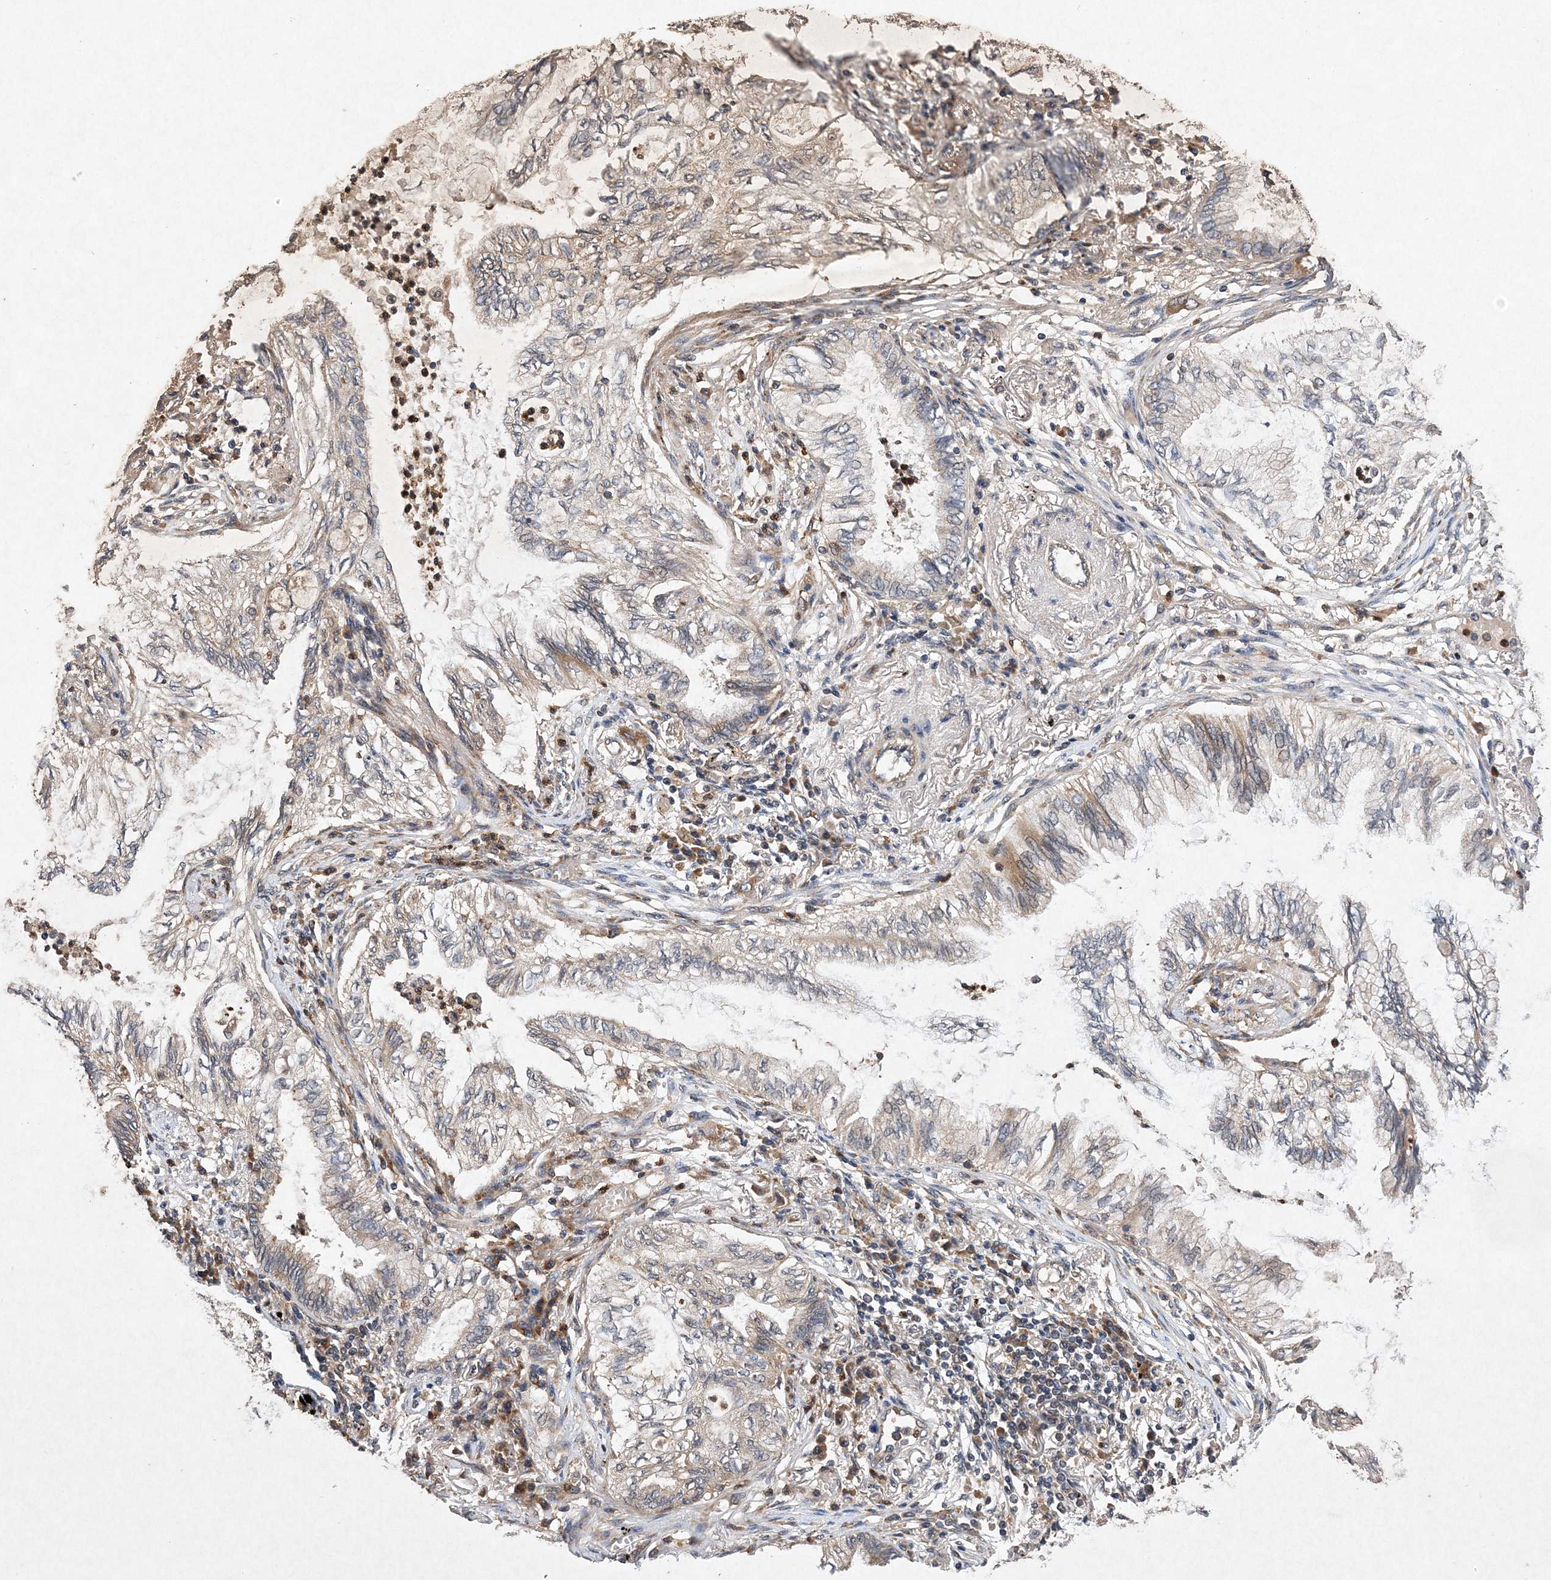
{"staining": {"intensity": "moderate", "quantity": "<25%", "location": "cytoplasmic/membranous"}, "tissue": "lung cancer", "cell_type": "Tumor cells", "image_type": "cancer", "snomed": [{"axis": "morphology", "description": "Normal tissue, NOS"}, {"axis": "morphology", "description": "Adenocarcinoma, NOS"}, {"axis": "topography", "description": "Bronchus"}, {"axis": "topography", "description": "Lung"}], "caption": "Protein staining displays moderate cytoplasmic/membranous staining in about <25% of tumor cells in adenocarcinoma (lung). (DAB IHC, brown staining for protein, blue staining for nuclei).", "gene": "PROSER1", "patient": {"sex": "female", "age": 70}}